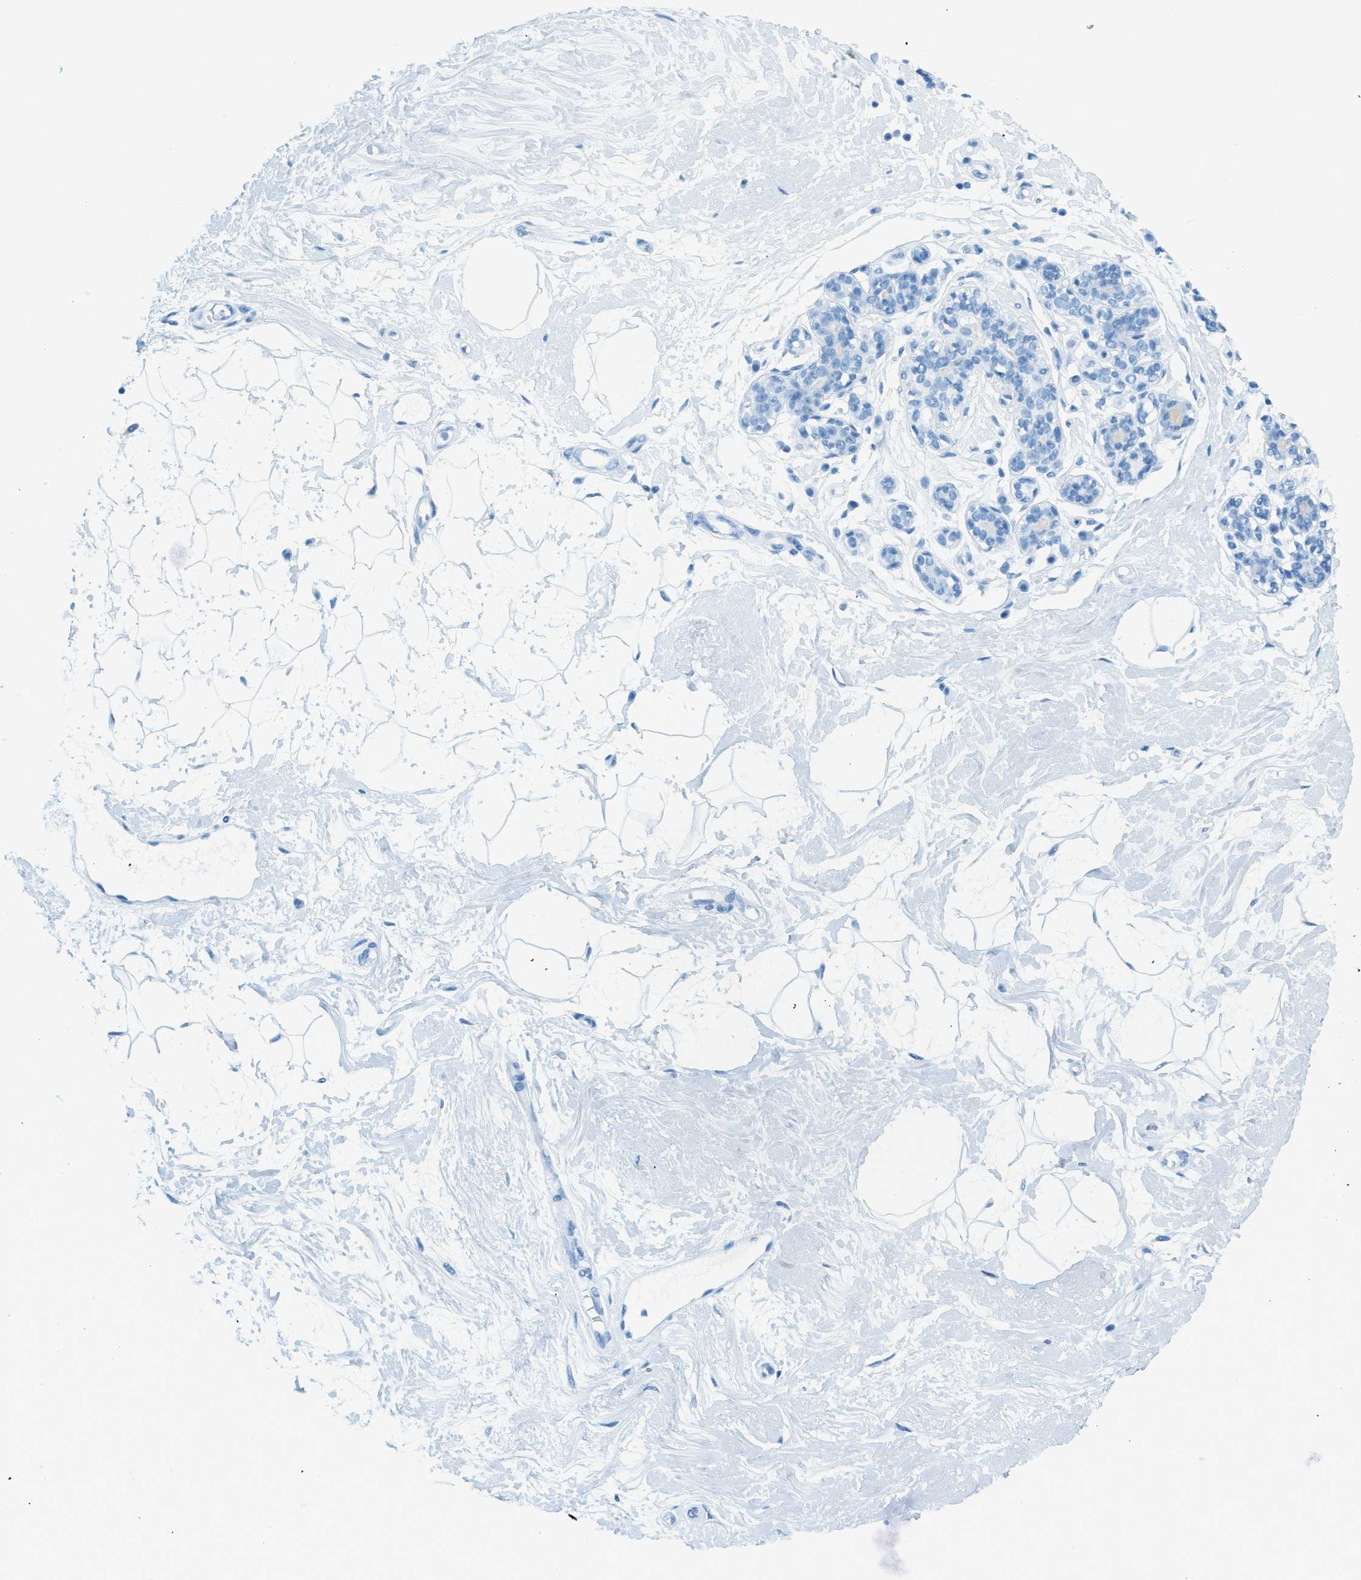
{"staining": {"intensity": "negative", "quantity": "none", "location": "none"}, "tissue": "breast", "cell_type": "Adipocytes", "image_type": "normal", "snomed": [{"axis": "morphology", "description": "Normal tissue, NOS"}, {"axis": "morphology", "description": "Lobular carcinoma"}, {"axis": "topography", "description": "Breast"}], "caption": "Breast stained for a protein using immunohistochemistry (IHC) demonstrates no positivity adipocytes.", "gene": "C21orf62", "patient": {"sex": "female", "age": 59}}